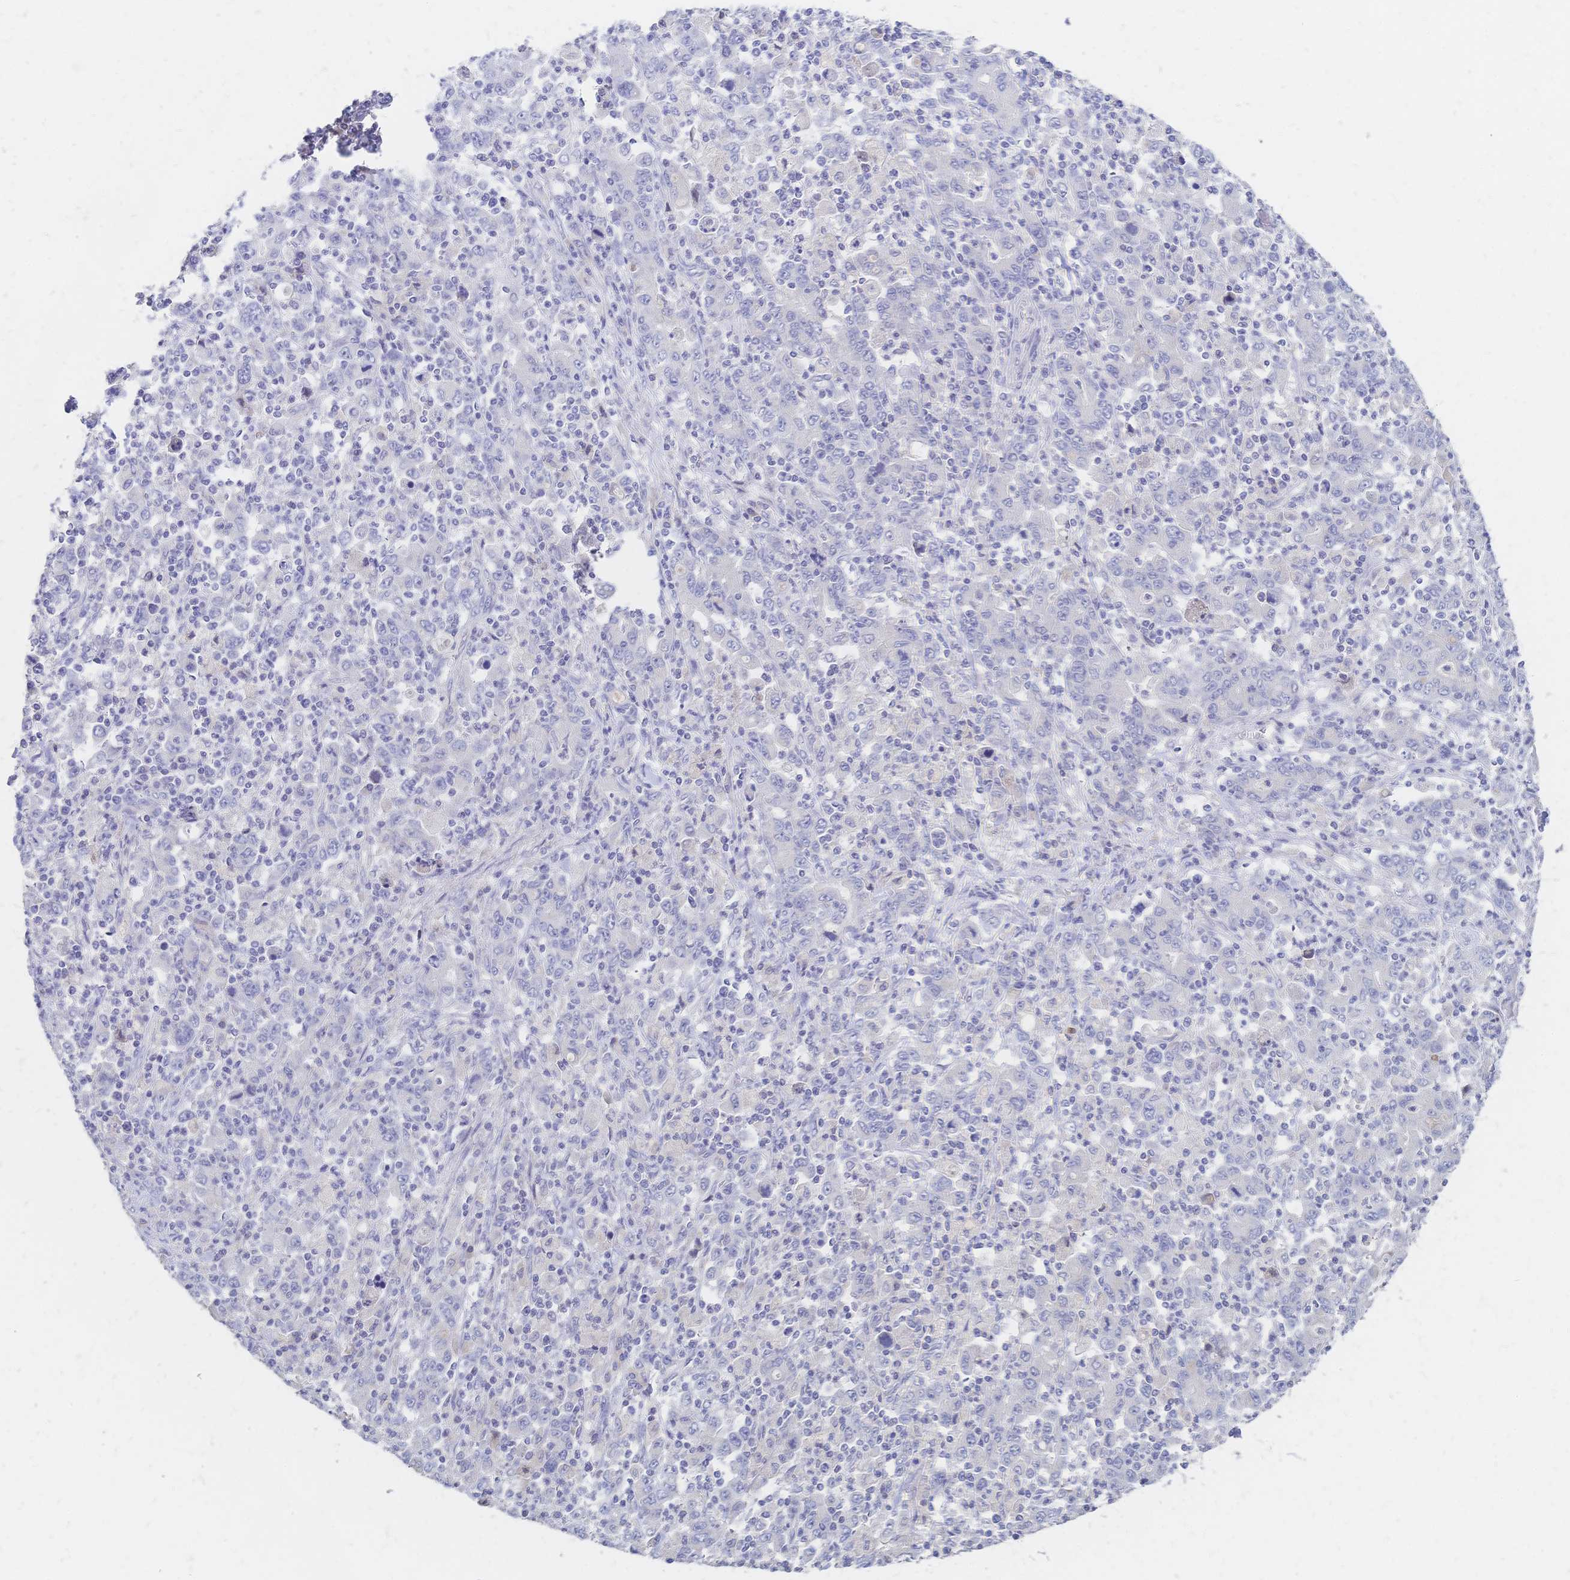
{"staining": {"intensity": "negative", "quantity": "none", "location": "none"}, "tissue": "stomach cancer", "cell_type": "Tumor cells", "image_type": "cancer", "snomed": [{"axis": "morphology", "description": "Adenocarcinoma, NOS"}, {"axis": "topography", "description": "Stomach, upper"}], "caption": "High power microscopy photomicrograph of an IHC micrograph of stomach adenocarcinoma, revealing no significant staining in tumor cells.", "gene": "VWC2L", "patient": {"sex": "male", "age": 69}}